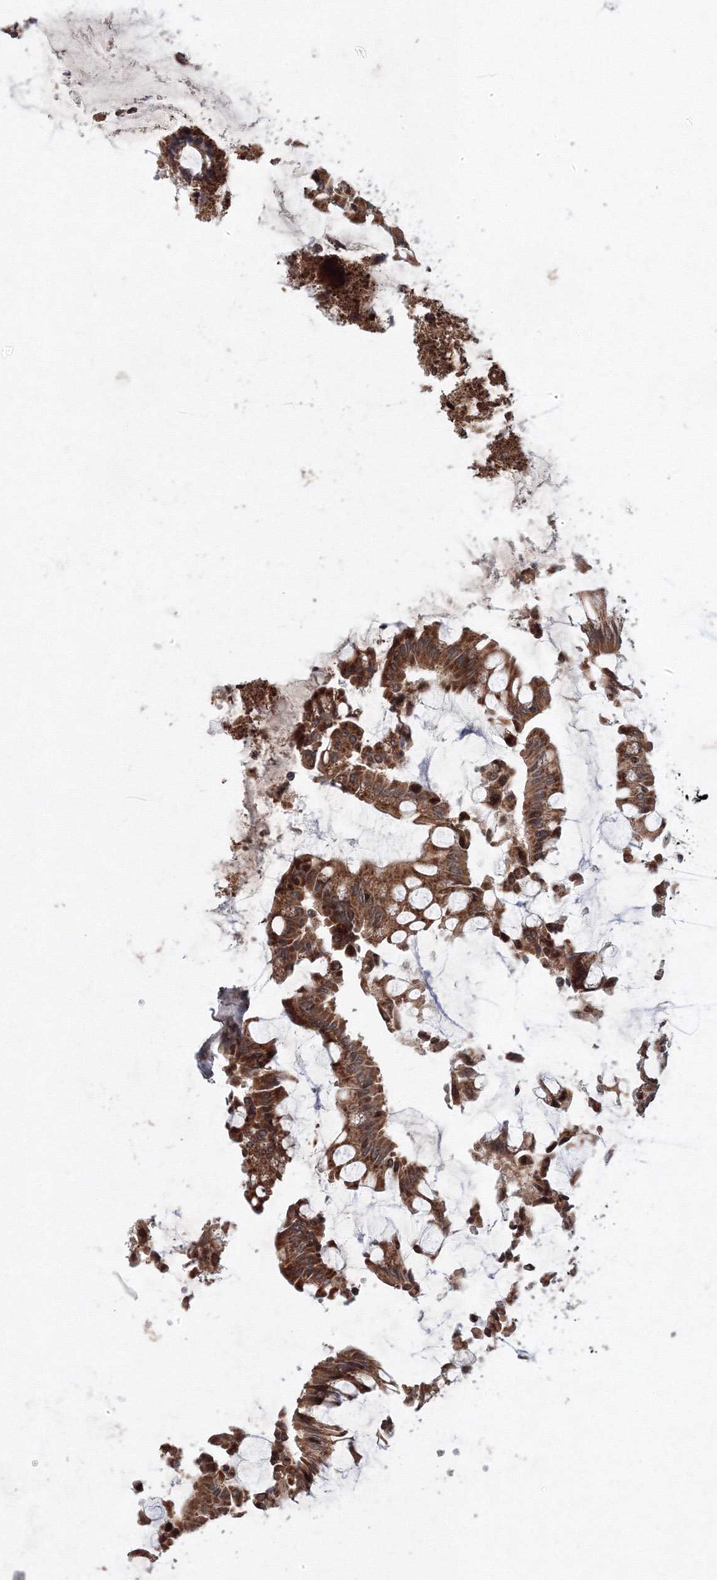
{"staining": {"intensity": "moderate", "quantity": ">75%", "location": "cytoplasmic/membranous,nuclear"}, "tissue": "colorectal cancer", "cell_type": "Tumor cells", "image_type": "cancer", "snomed": [{"axis": "morphology", "description": "Adenocarcinoma, NOS"}, {"axis": "topography", "description": "Rectum"}], "caption": "Tumor cells show medium levels of moderate cytoplasmic/membranous and nuclear positivity in about >75% of cells in colorectal adenocarcinoma.", "gene": "ANKAR", "patient": {"sex": "male", "age": 84}}